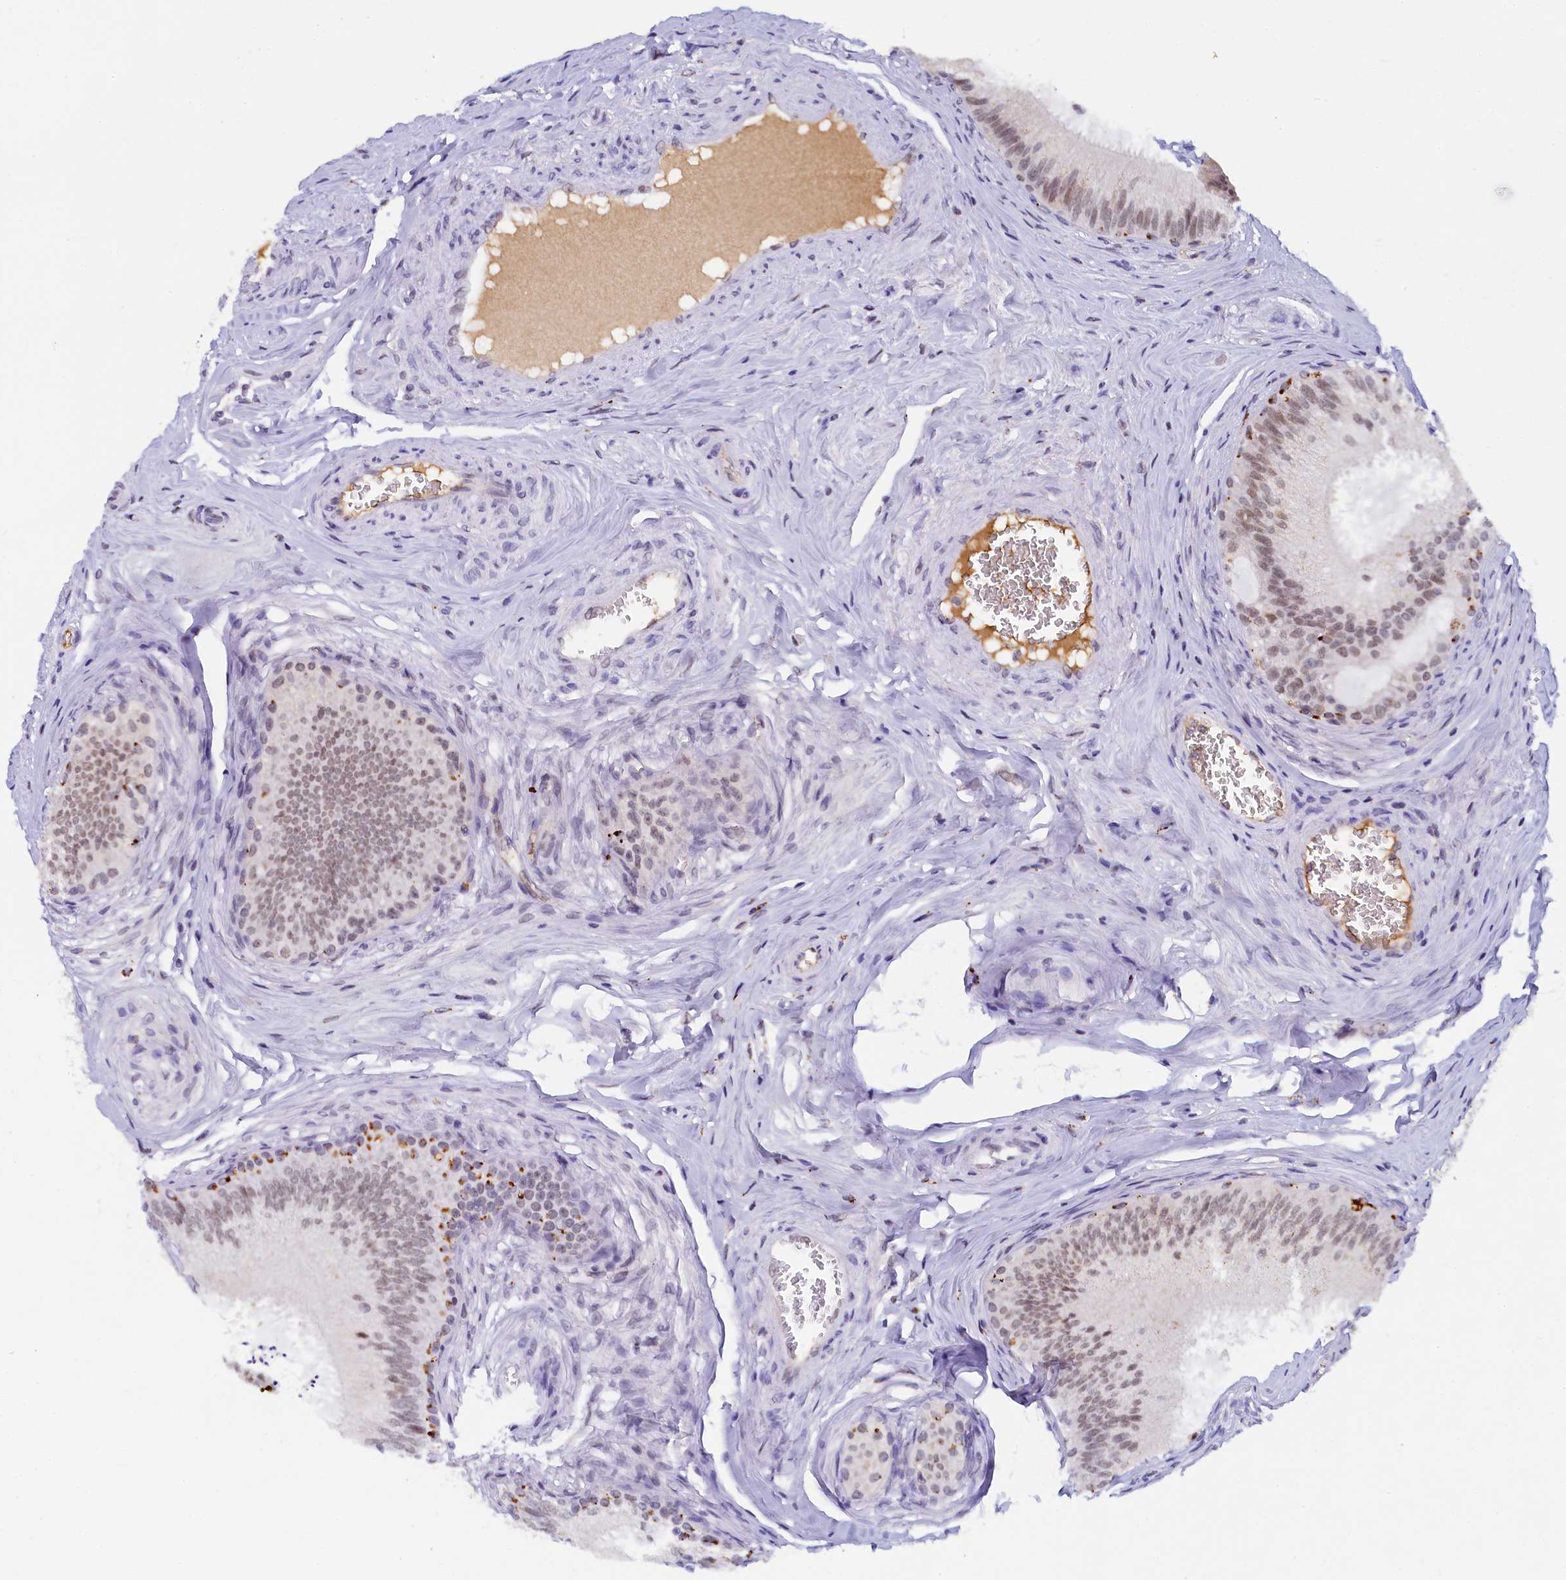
{"staining": {"intensity": "moderate", "quantity": "25%-75%", "location": "nuclear"}, "tissue": "epididymis", "cell_type": "Glandular cells", "image_type": "normal", "snomed": [{"axis": "morphology", "description": "Normal tissue, NOS"}, {"axis": "topography", "description": "Epididymis"}], "caption": "Glandular cells display moderate nuclear positivity in about 25%-75% of cells in benign epididymis.", "gene": "INTS14", "patient": {"sex": "male", "age": 46}}